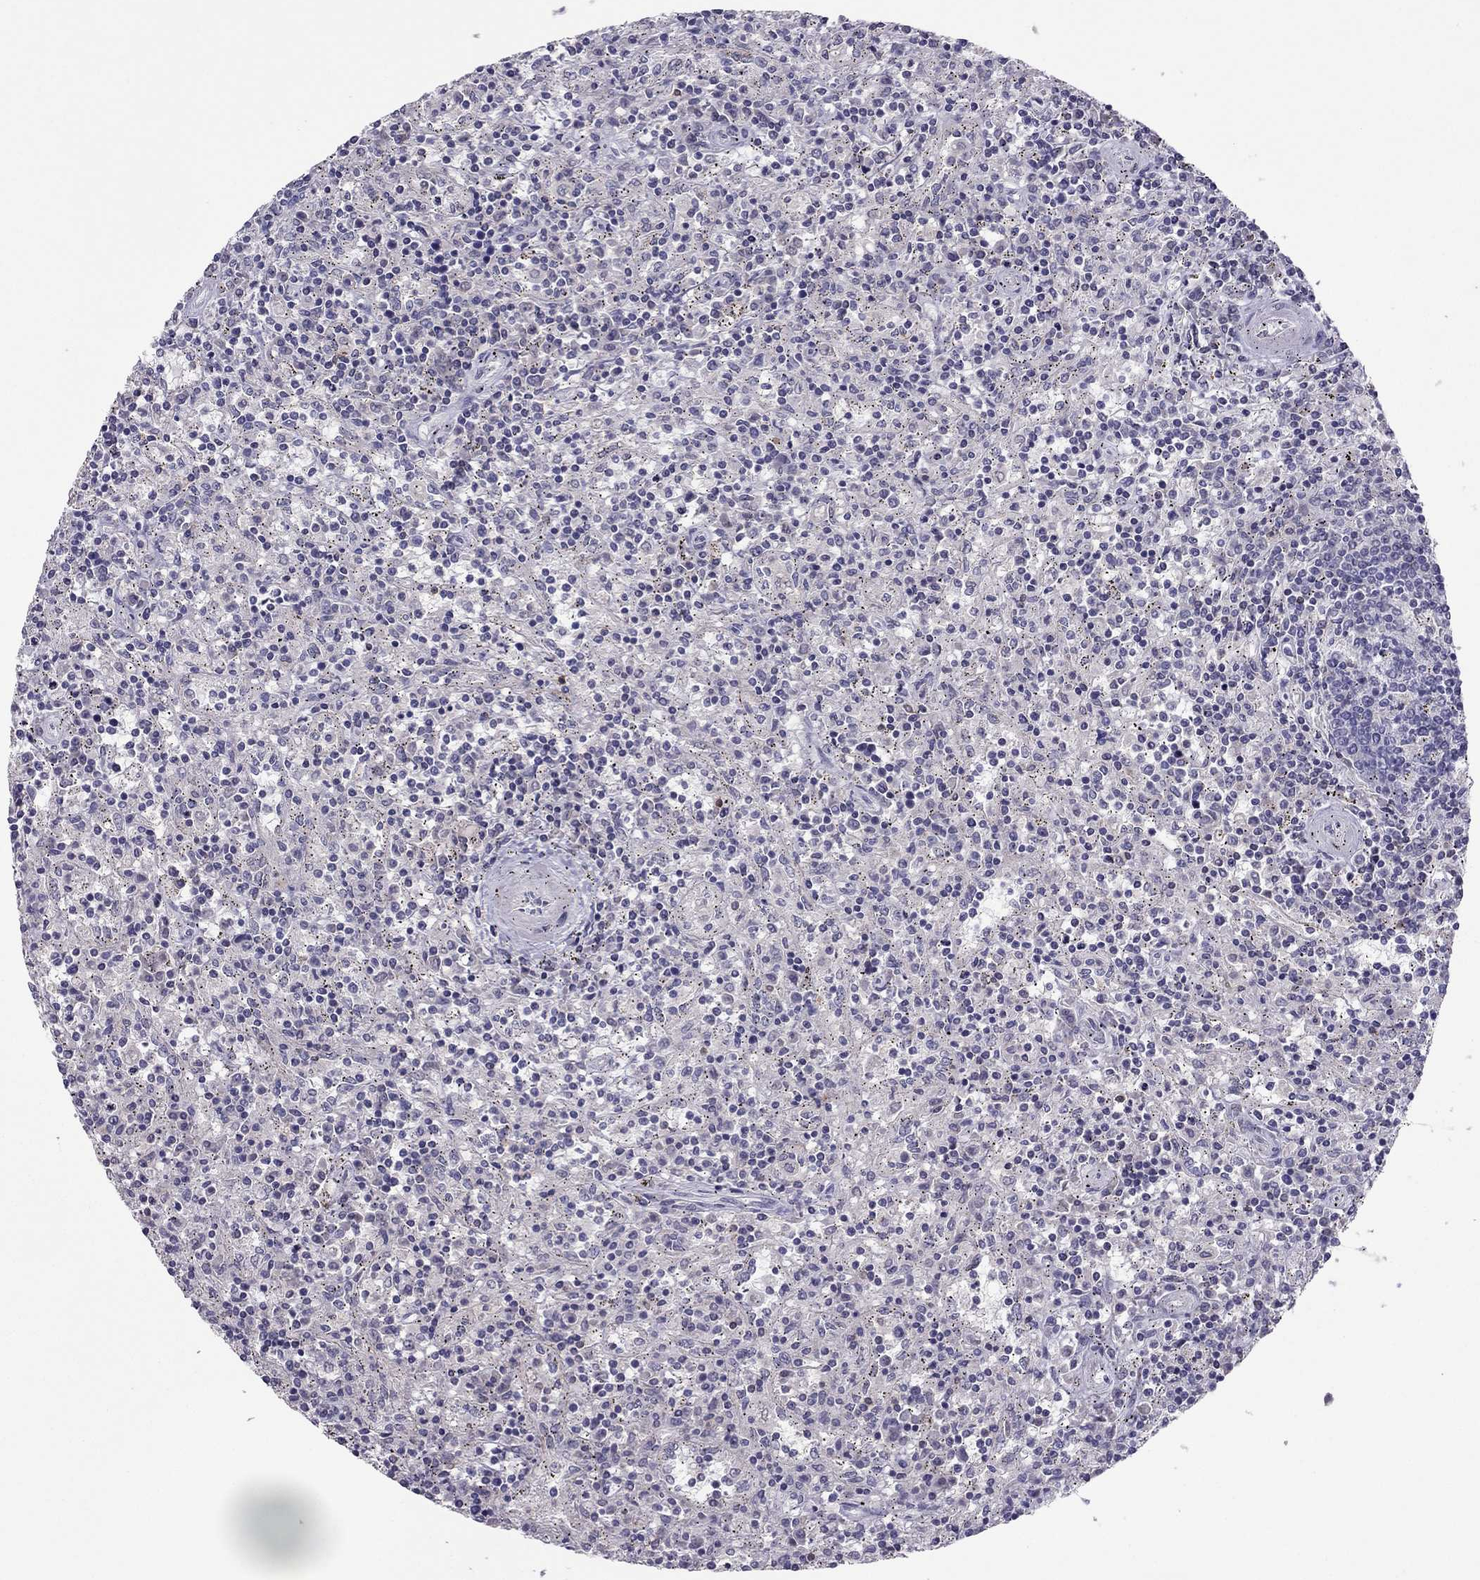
{"staining": {"intensity": "negative", "quantity": "none", "location": "none"}, "tissue": "lymphoma", "cell_type": "Tumor cells", "image_type": "cancer", "snomed": [{"axis": "morphology", "description": "Malignant lymphoma, non-Hodgkin's type, Low grade"}, {"axis": "topography", "description": "Spleen"}], "caption": "Photomicrograph shows no protein positivity in tumor cells of lymphoma tissue. (DAB (3,3'-diaminobenzidine) IHC visualized using brightfield microscopy, high magnification).", "gene": "RGS8", "patient": {"sex": "male", "age": 62}}